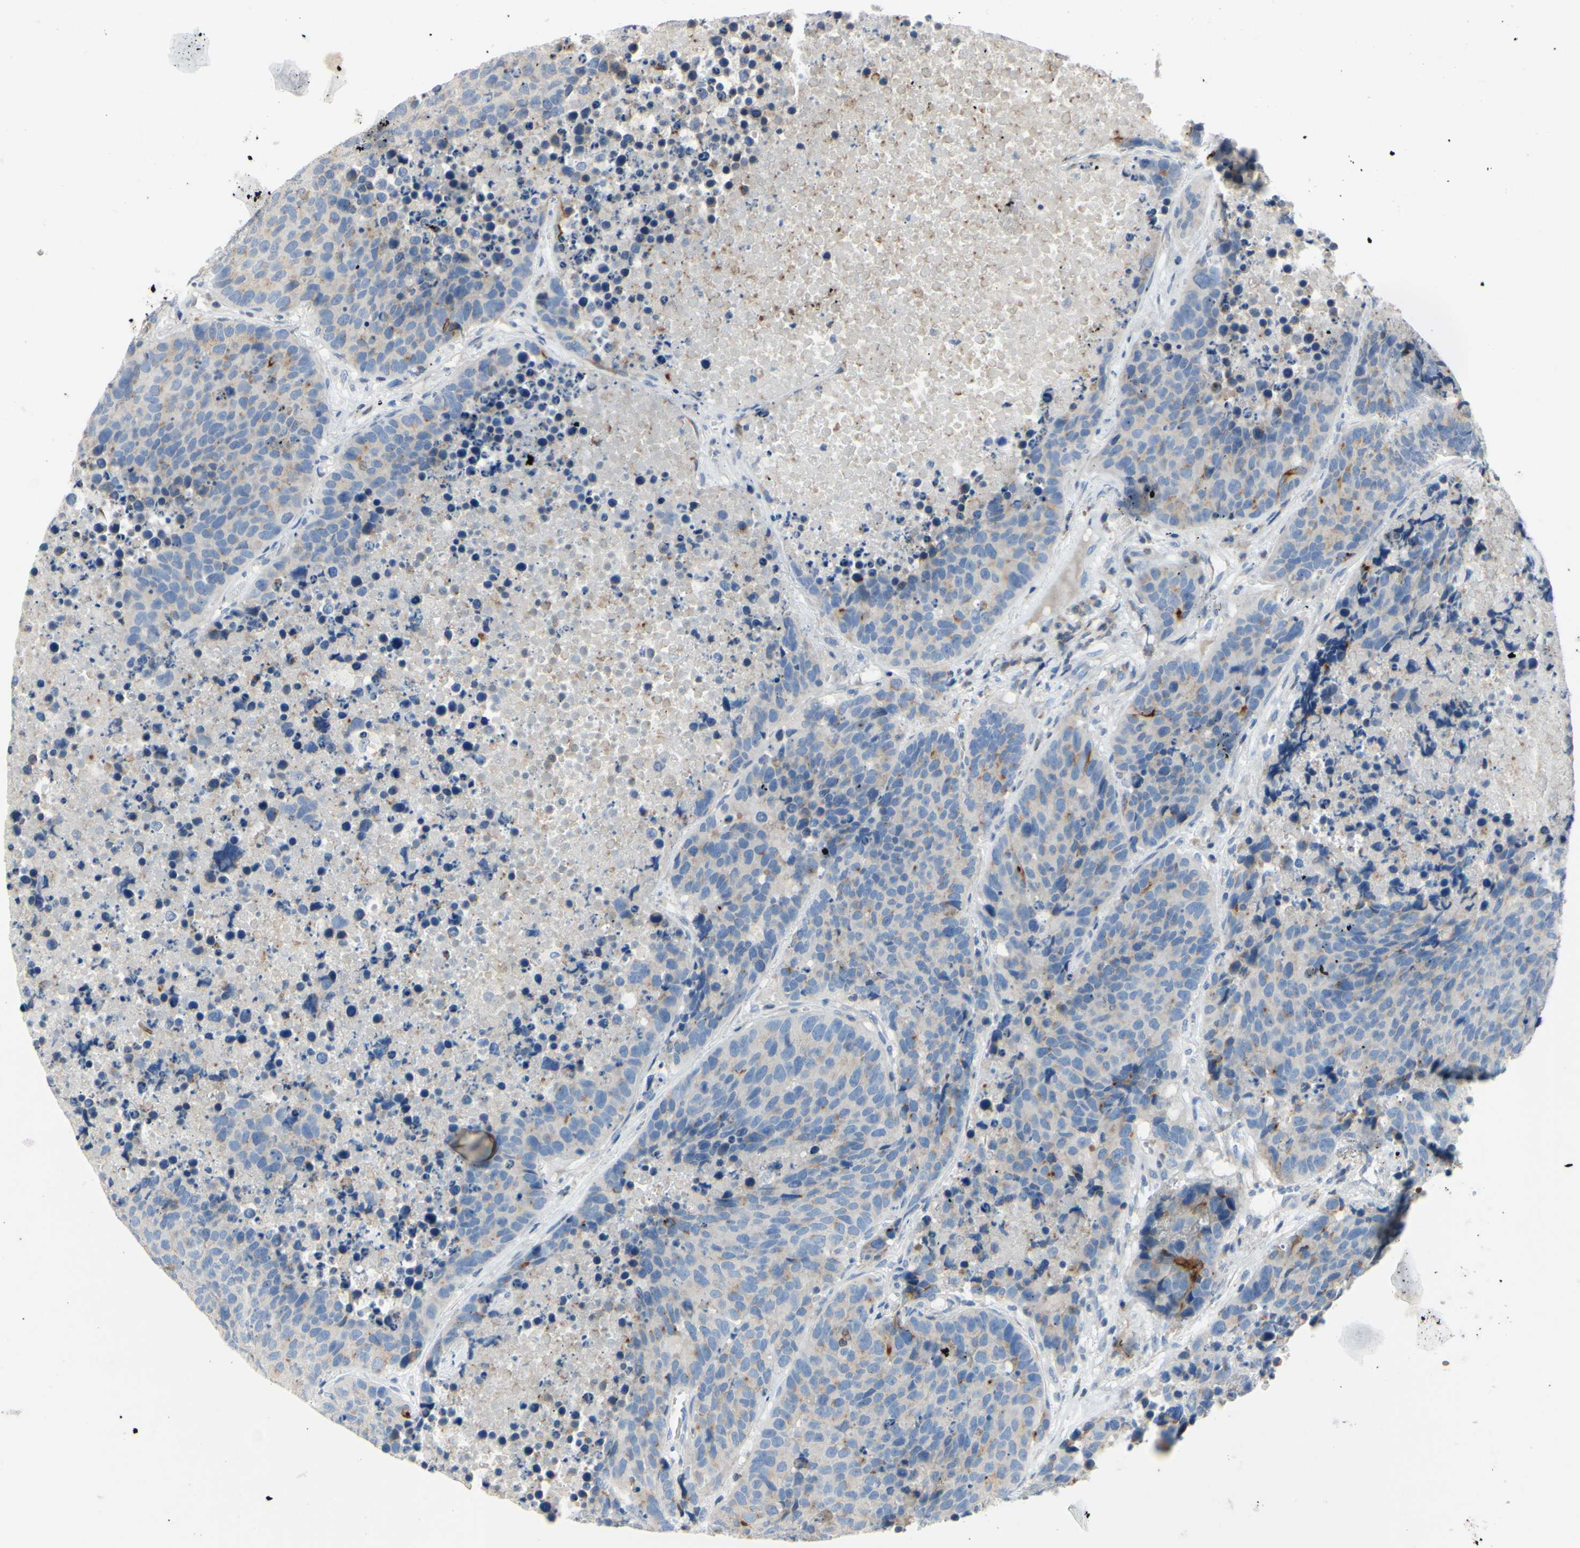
{"staining": {"intensity": "weak", "quantity": ">75%", "location": "cytoplasmic/membranous"}, "tissue": "carcinoid", "cell_type": "Tumor cells", "image_type": "cancer", "snomed": [{"axis": "morphology", "description": "Carcinoid, malignant, NOS"}, {"axis": "topography", "description": "Lung"}], "caption": "The image exhibits immunohistochemical staining of malignant carcinoid. There is weak cytoplasmic/membranous expression is appreciated in approximately >75% of tumor cells.", "gene": "MUC1", "patient": {"sex": "male", "age": 60}}